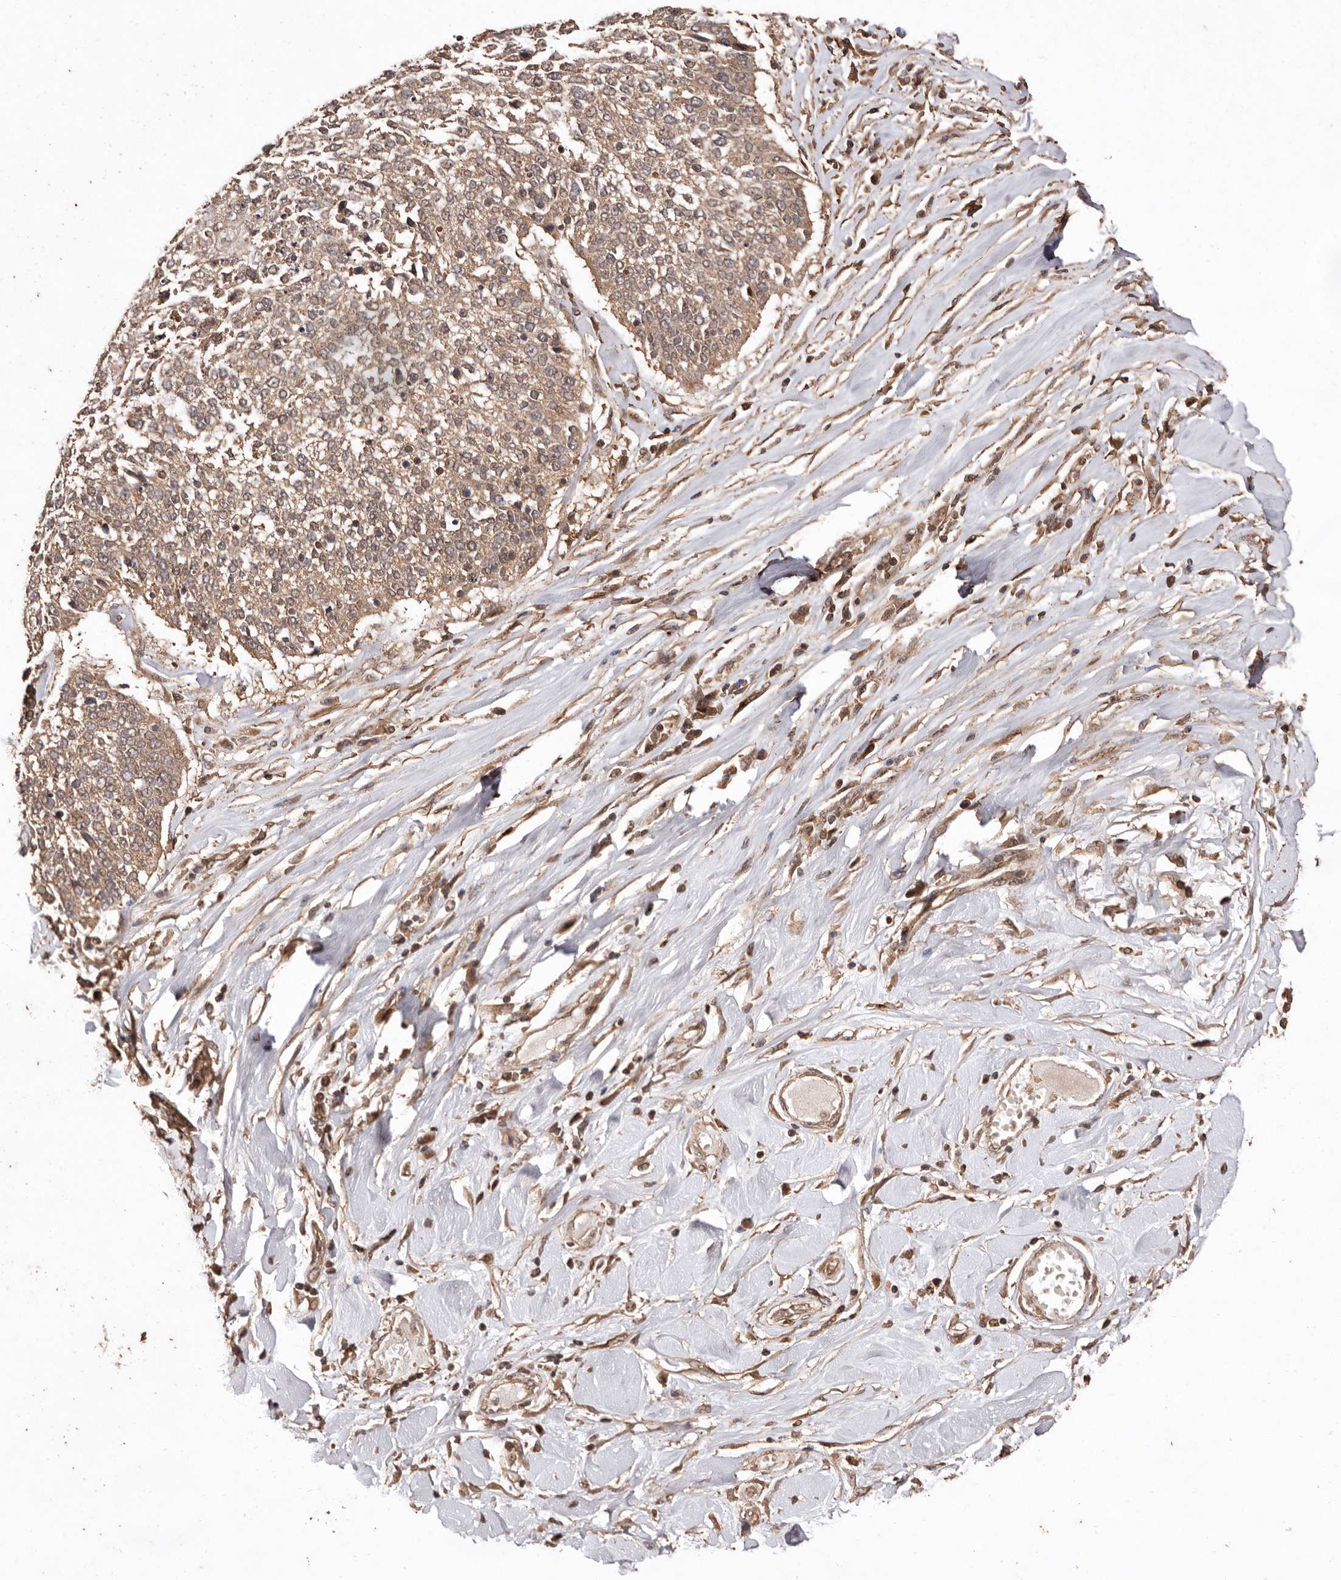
{"staining": {"intensity": "moderate", "quantity": ">75%", "location": "cytoplasmic/membranous"}, "tissue": "lung cancer", "cell_type": "Tumor cells", "image_type": "cancer", "snomed": [{"axis": "morphology", "description": "Normal tissue, NOS"}, {"axis": "morphology", "description": "Squamous cell carcinoma, NOS"}, {"axis": "topography", "description": "Cartilage tissue"}, {"axis": "topography", "description": "Bronchus"}, {"axis": "topography", "description": "Lung"}, {"axis": "topography", "description": "Peripheral nerve tissue"}], "caption": "Immunohistochemistry (IHC) image of neoplastic tissue: human lung cancer (squamous cell carcinoma) stained using immunohistochemistry (IHC) displays medium levels of moderate protein expression localized specifically in the cytoplasmic/membranous of tumor cells, appearing as a cytoplasmic/membranous brown color.", "gene": "RWDD1", "patient": {"sex": "female", "age": 49}}